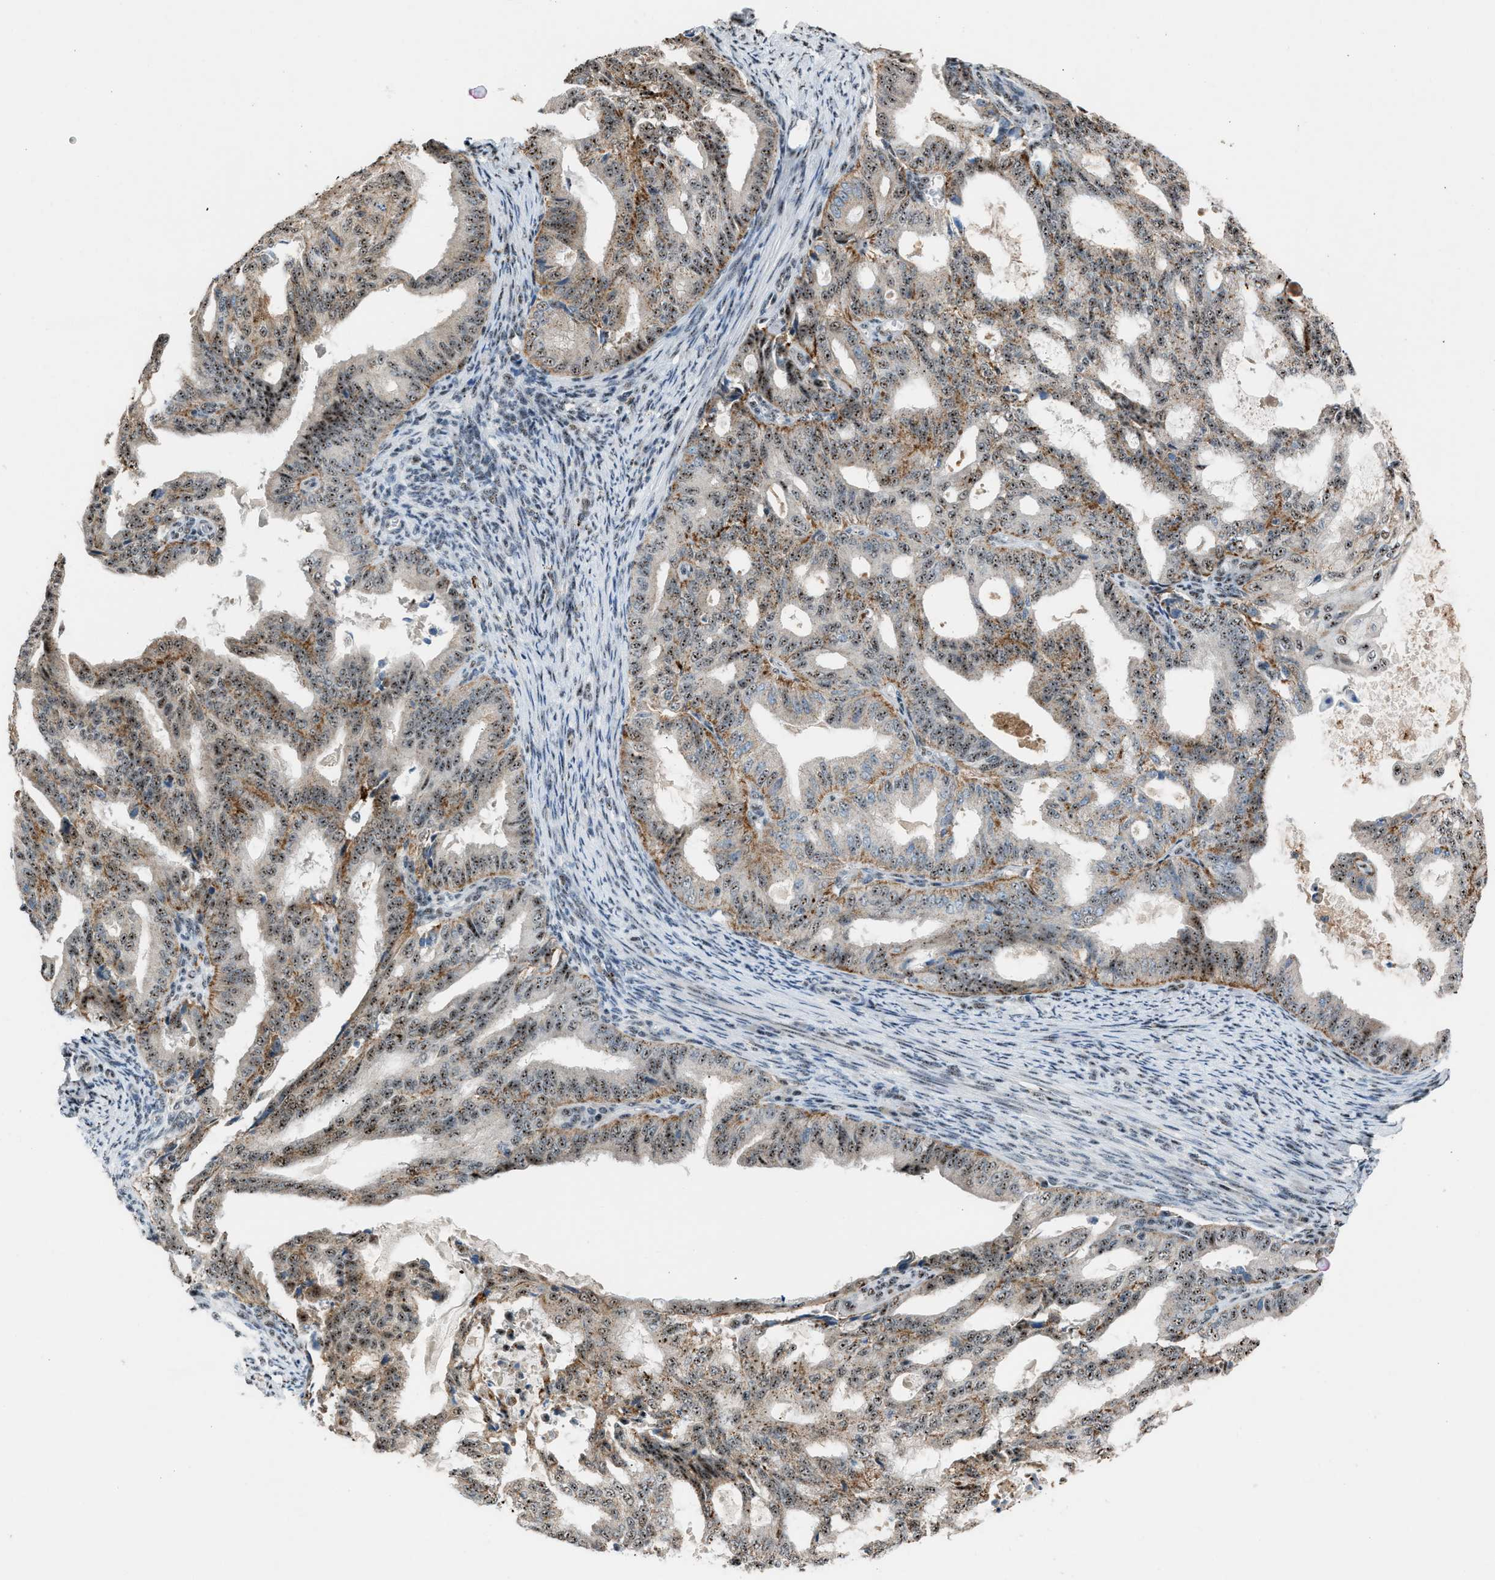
{"staining": {"intensity": "moderate", "quantity": ">75%", "location": "cytoplasmic/membranous,nuclear"}, "tissue": "endometrial cancer", "cell_type": "Tumor cells", "image_type": "cancer", "snomed": [{"axis": "morphology", "description": "Adenocarcinoma, NOS"}, {"axis": "topography", "description": "Endometrium"}], "caption": "Moderate cytoplasmic/membranous and nuclear staining for a protein is appreciated in approximately >75% of tumor cells of endometrial cancer using IHC.", "gene": "CENPP", "patient": {"sex": "female", "age": 58}}